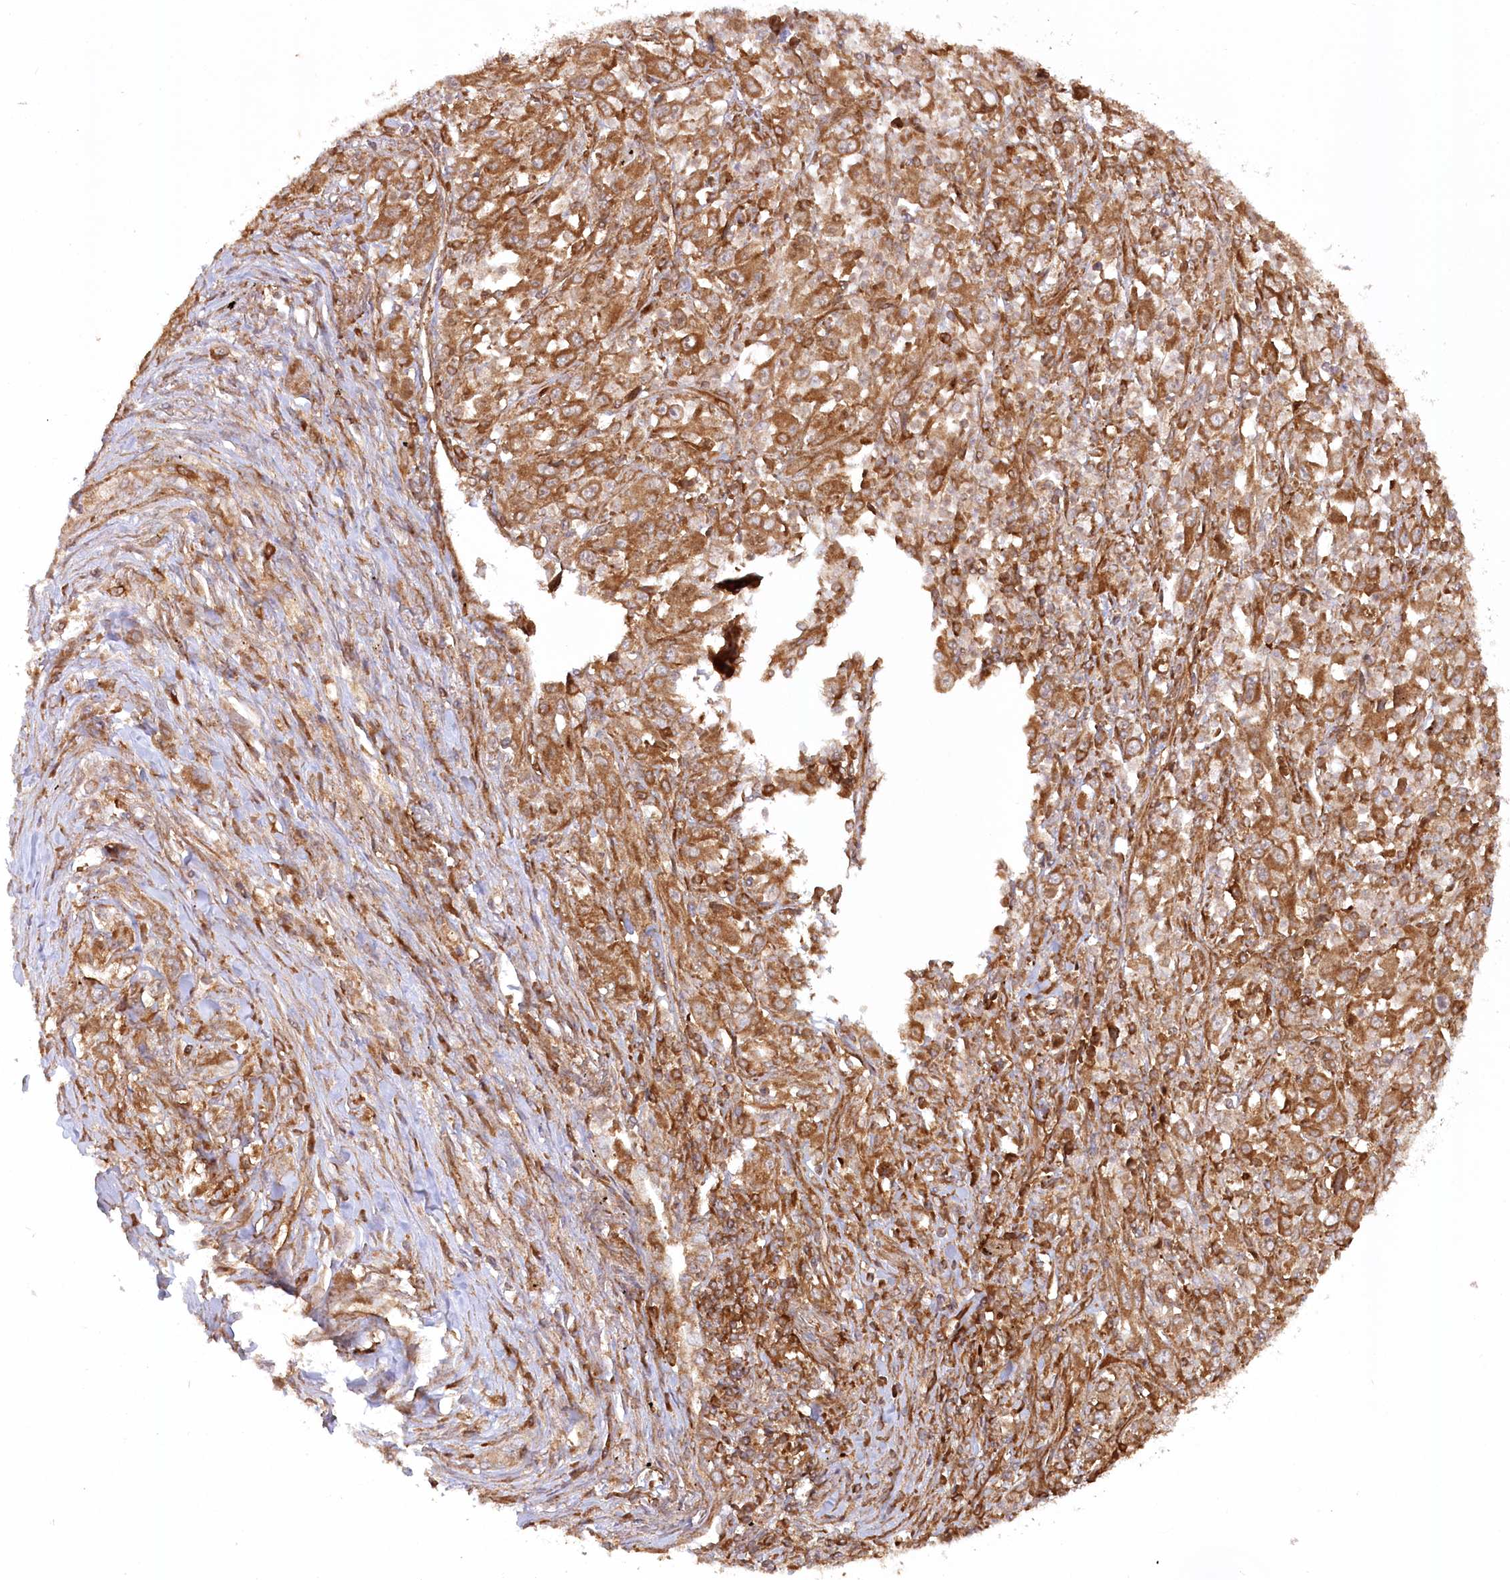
{"staining": {"intensity": "moderate", "quantity": ">75%", "location": "cytoplasmic/membranous"}, "tissue": "melanoma", "cell_type": "Tumor cells", "image_type": "cancer", "snomed": [{"axis": "morphology", "description": "Malignant melanoma, Metastatic site"}, {"axis": "topography", "description": "Skin"}], "caption": "An image of melanoma stained for a protein reveals moderate cytoplasmic/membranous brown staining in tumor cells.", "gene": "PAIP2", "patient": {"sex": "female", "age": 56}}